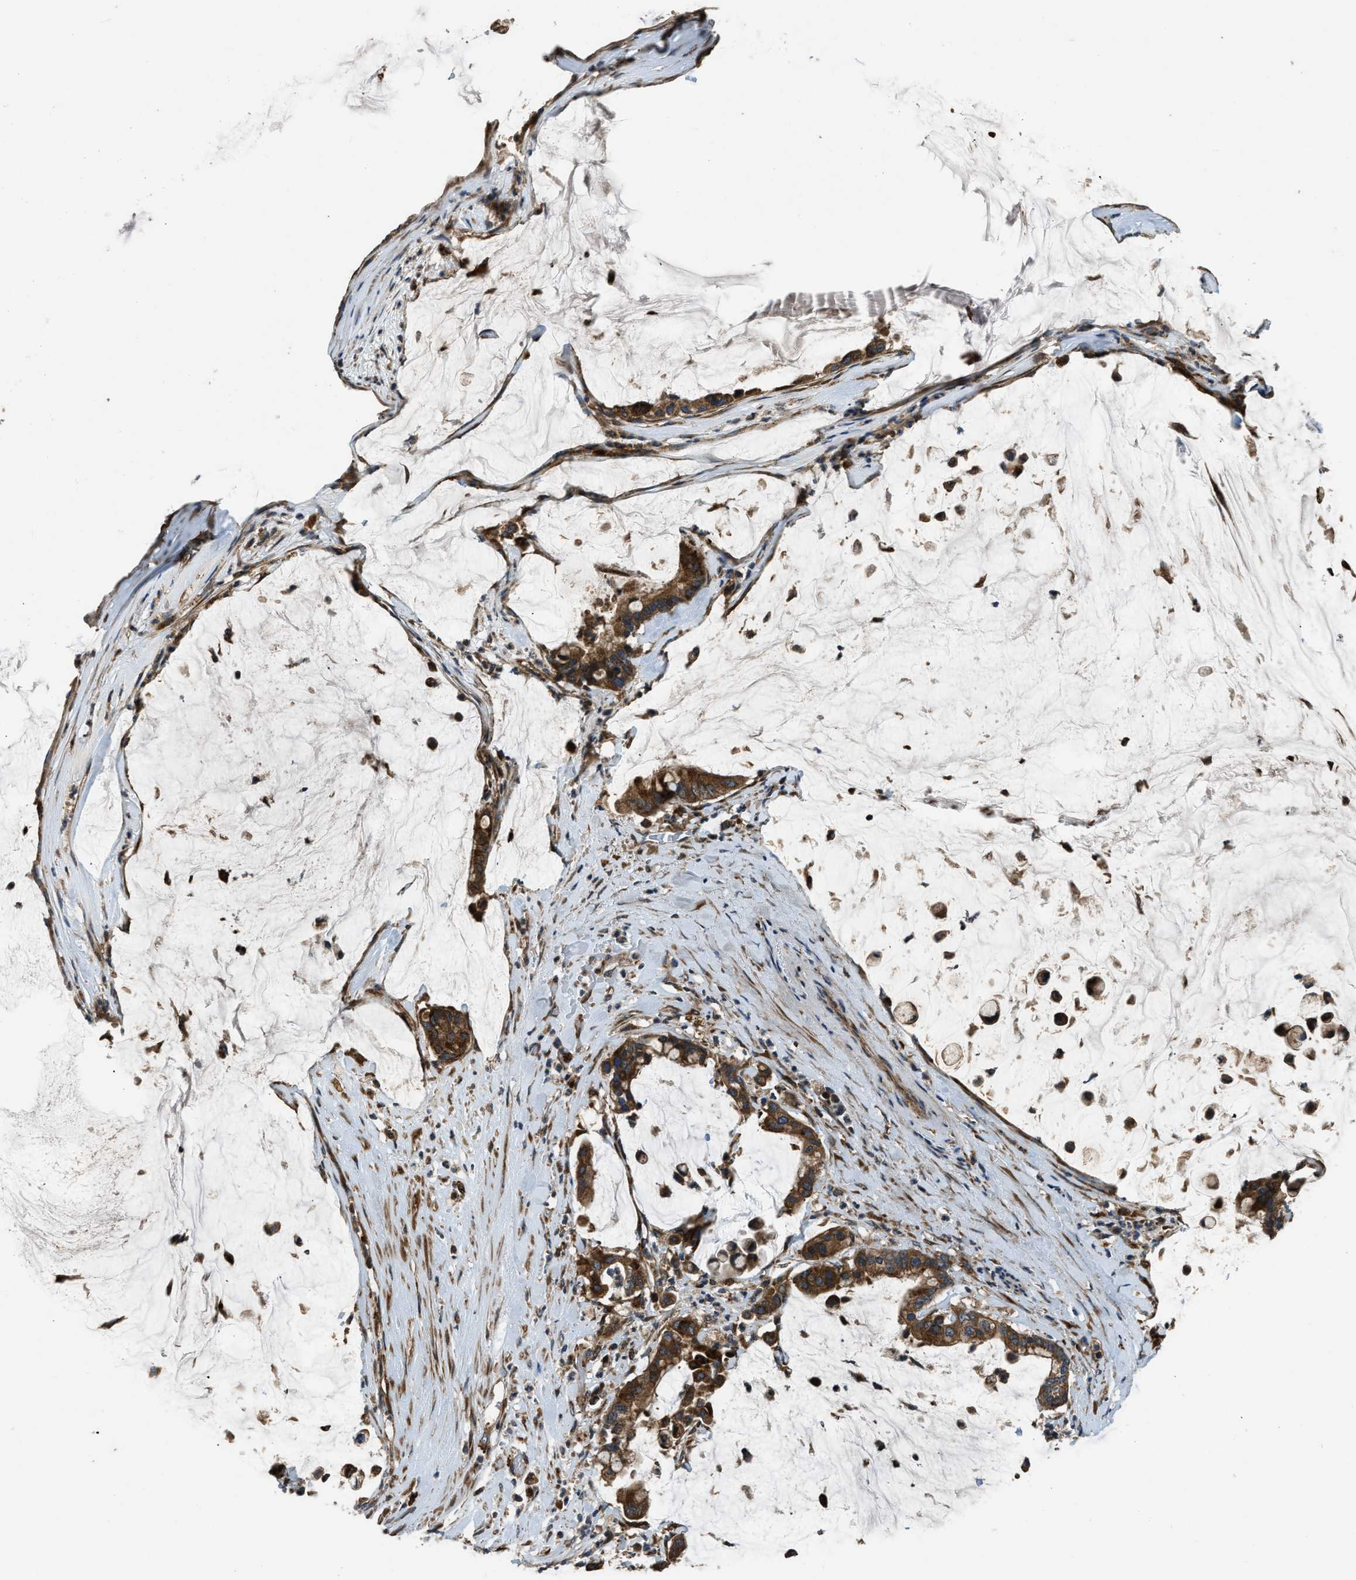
{"staining": {"intensity": "strong", "quantity": ">75%", "location": "cytoplasmic/membranous"}, "tissue": "pancreatic cancer", "cell_type": "Tumor cells", "image_type": "cancer", "snomed": [{"axis": "morphology", "description": "Adenocarcinoma, NOS"}, {"axis": "topography", "description": "Pancreas"}], "caption": "The histopathology image demonstrates immunohistochemical staining of pancreatic adenocarcinoma. There is strong cytoplasmic/membranous positivity is identified in about >75% of tumor cells.", "gene": "GGH", "patient": {"sex": "male", "age": 41}}